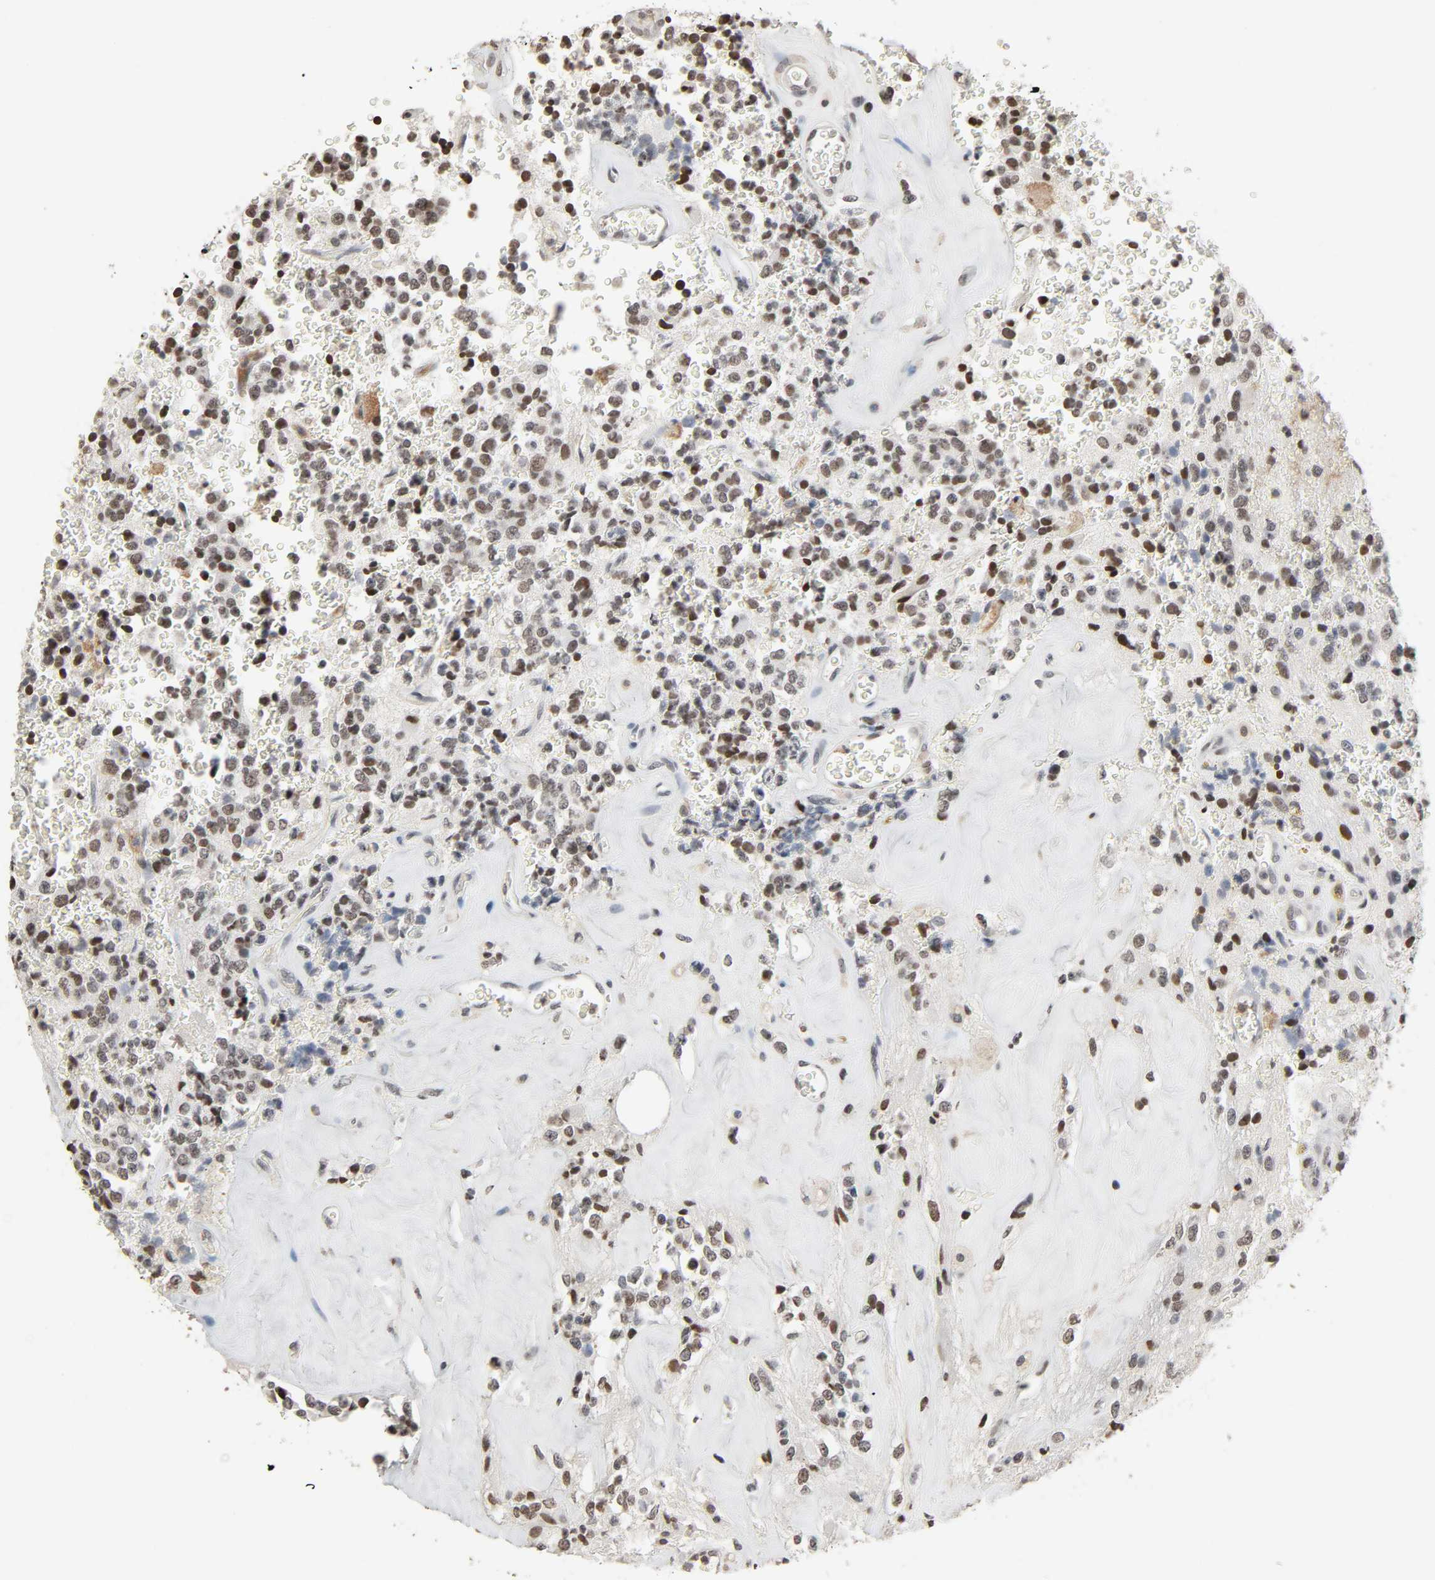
{"staining": {"intensity": "weak", "quantity": "25%-75%", "location": "nuclear"}, "tissue": "glioma", "cell_type": "Tumor cells", "image_type": "cancer", "snomed": [{"axis": "morphology", "description": "Glioma, malignant, High grade"}, {"axis": "topography", "description": "pancreas cauda"}], "caption": "This is a photomicrograph of IHC staining of glioma, which shows weak staining in the nuclear of tumor cells.", "gene": "STK4", "patient": {"sex": "male", "age": 60}}